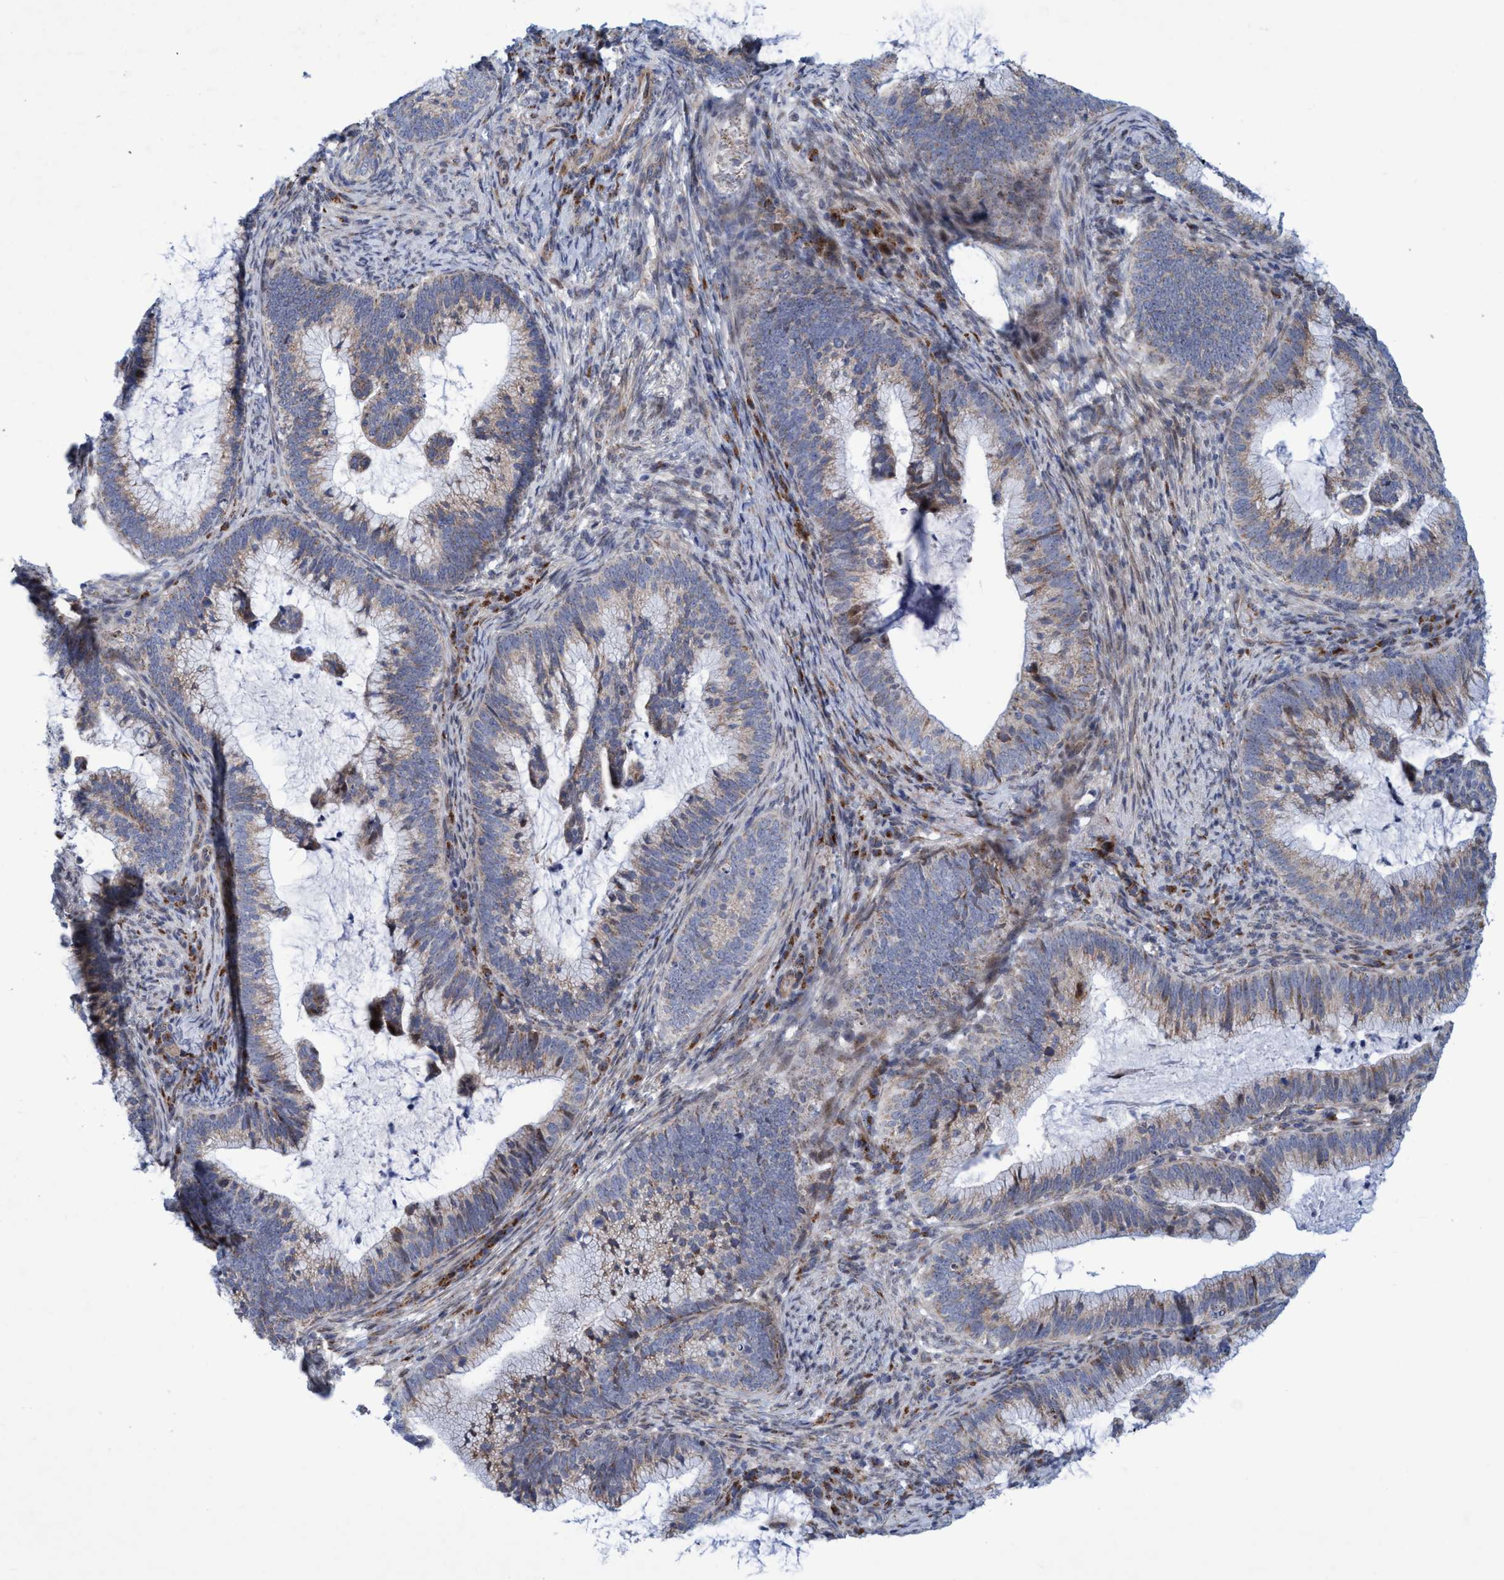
{"staining": {"intensity": "weak", "quantity": ">75%", "location": "cytoplasmic/membranous"}, "tissue": "cervical cancer", "cell_type": "Tumor cells", "image_type": "cancer", "snomed": [{"axis": "morphology", "description": "Adenocarcinoma, NOS"}, {"axis": "topography", "description": "Cervix"}], "caption": "The immunohistochemical stain labels weak cytoplasmic/membranous expression in tumor cells of cervical cancer tissue.", "gene": "POLR1F", "patient": {"sex": "female", "age": 36}}